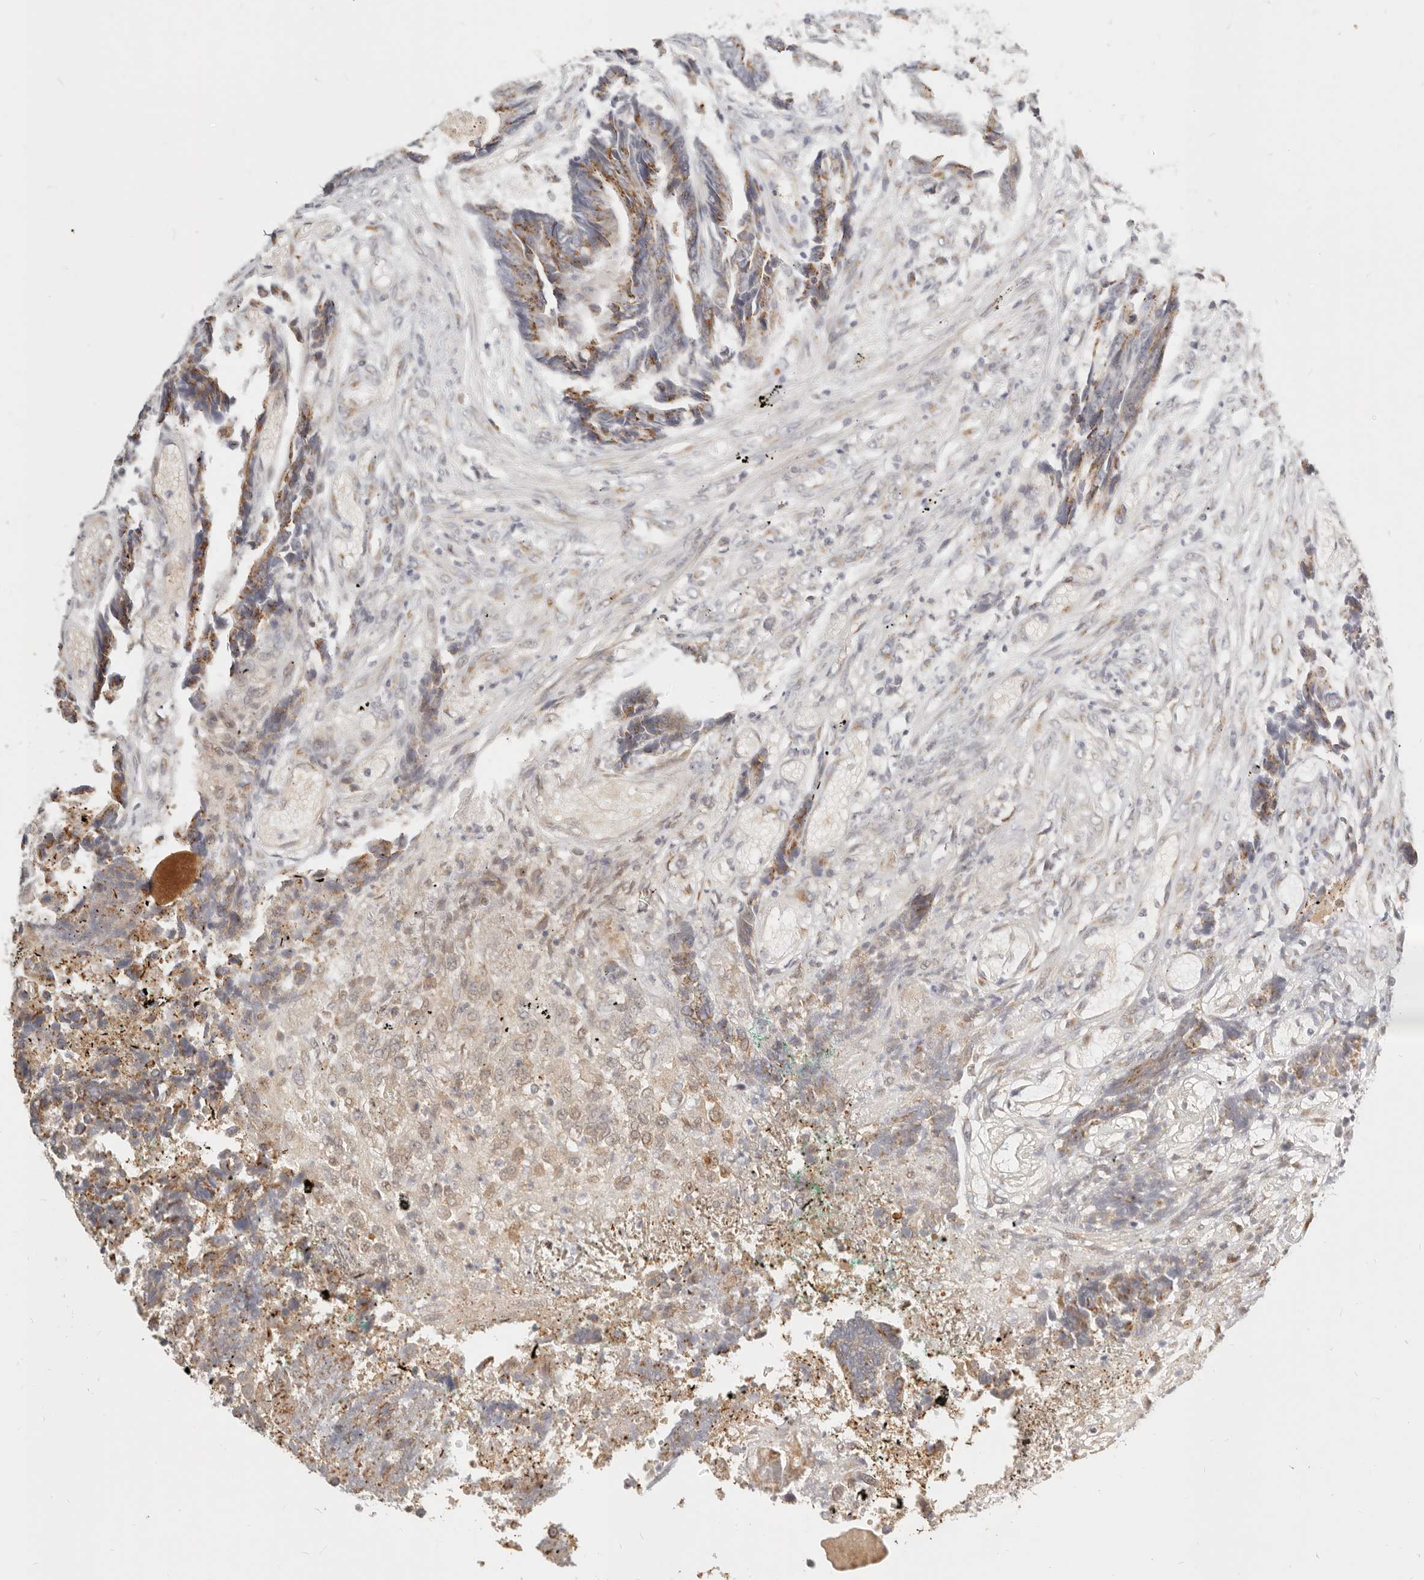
{"staining": {"intensity": "moderate", "quantity": ">75%", "location": "cytoplasmic/membranous"}, "tissue": "colorectal cancer", "cell_type": "Tumor cells", "image_type": "cancer", "snomed": [{"axis": "morphology", "description": "Adenocarcinoma, NOS"}, {"axis": "topography", "description": "Rectum"}], "caption": "Human adenocarcinoma (colorectal) stained for a protein (brown) reveals moderate cytoplasmic/membranous positive expression in about >75% of tumor cells.", "gene": "FAM20B", "patient": {"sex": "male", "age": 84}}